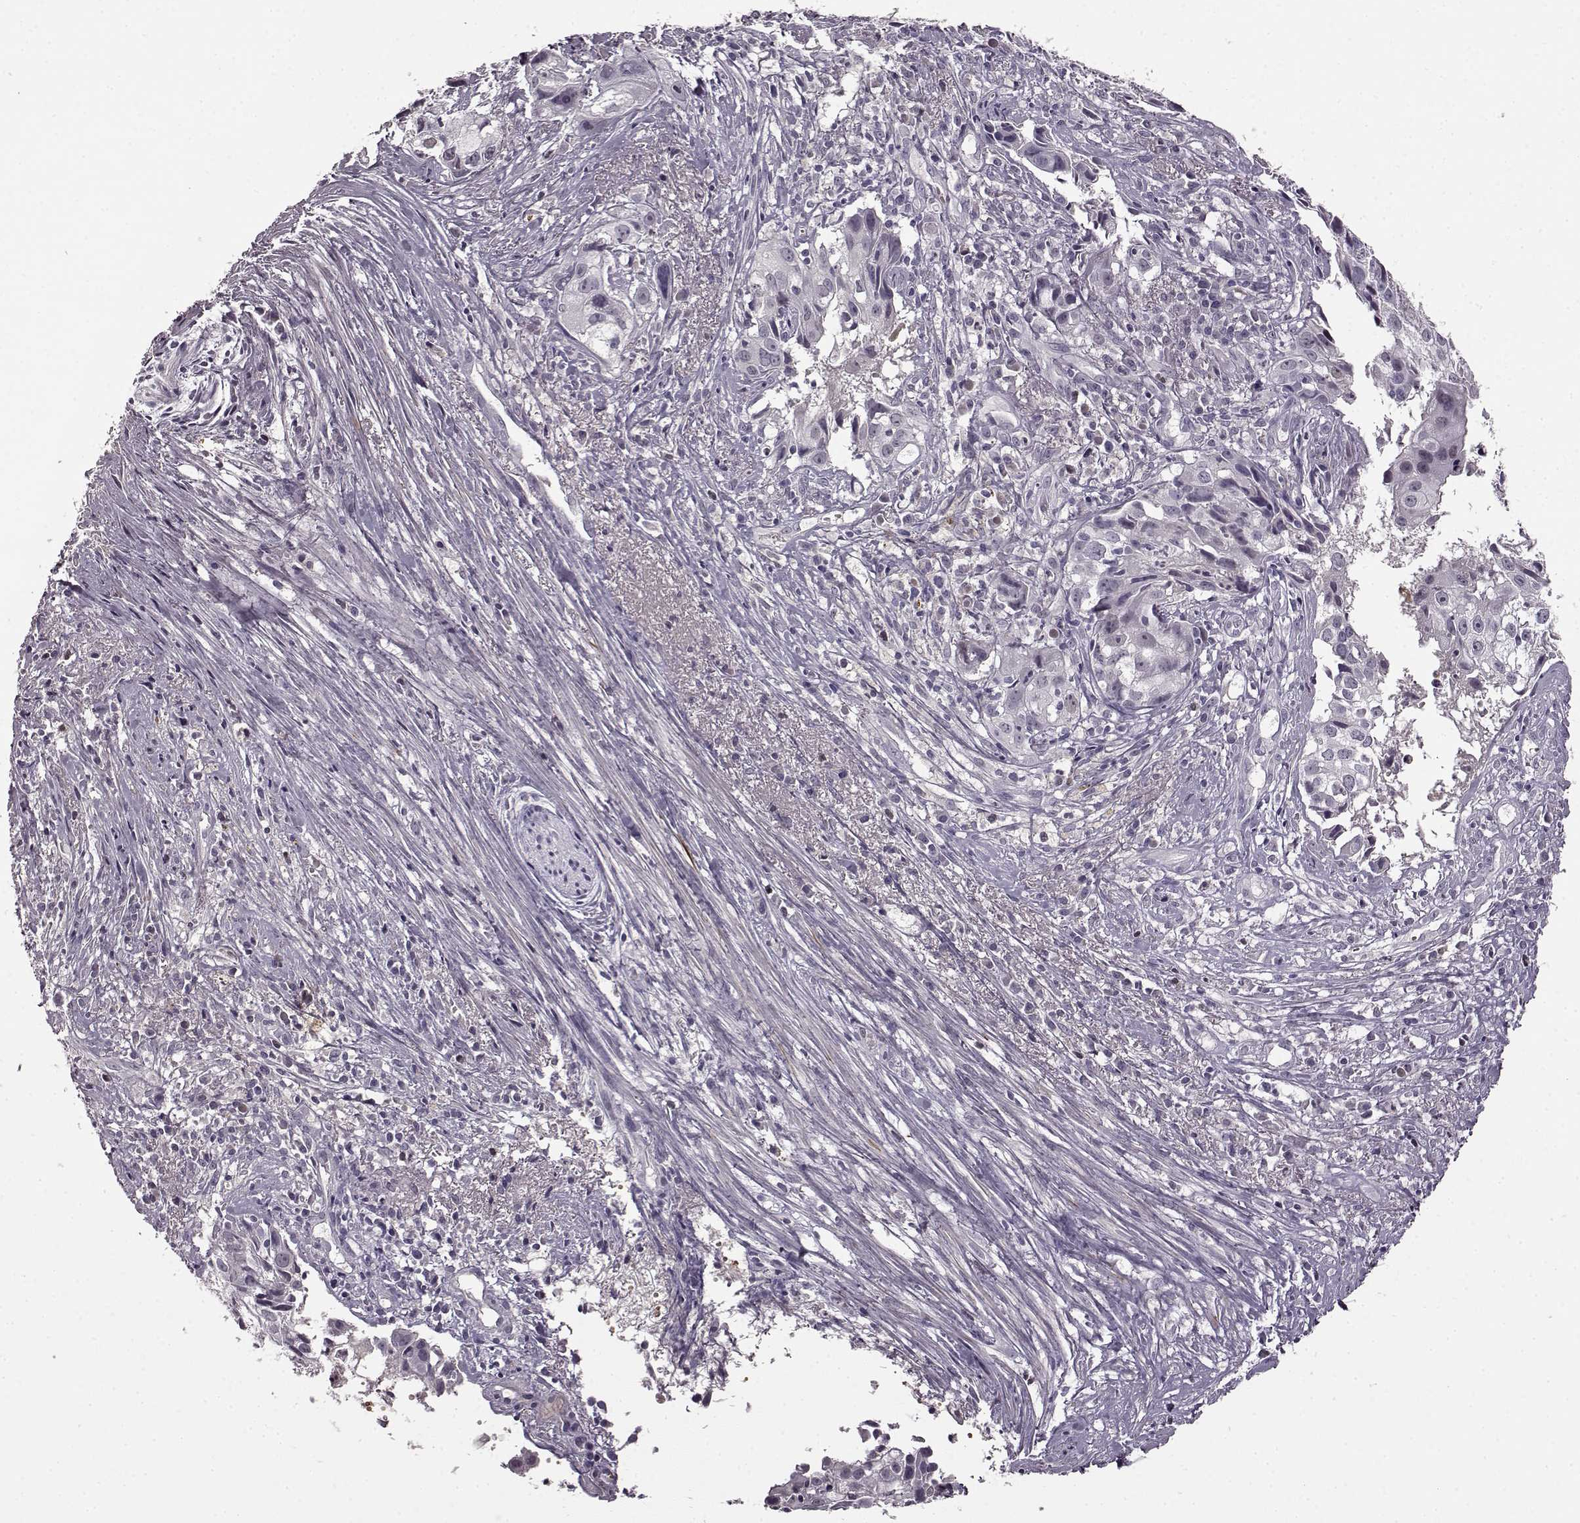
{"staining": {"intensity": "negative", "quantity": "none", "location": "none"}, "tissue": "cervical cancer", "cell_type": "Tumor cells", "image_type": "cancer", "snomed": [{"axis": "morphology", "description": "Squamous cell carcinoma, NOS"}, {"axis": "topography", "description": "Cervix"}], "caption": "Immunohistochemistry of human cervical squamous cell carcinoma demonstrates no expression in tumor cells.", "gene": "CNGA3", "patient": {"sex": "female", "age": 53}}